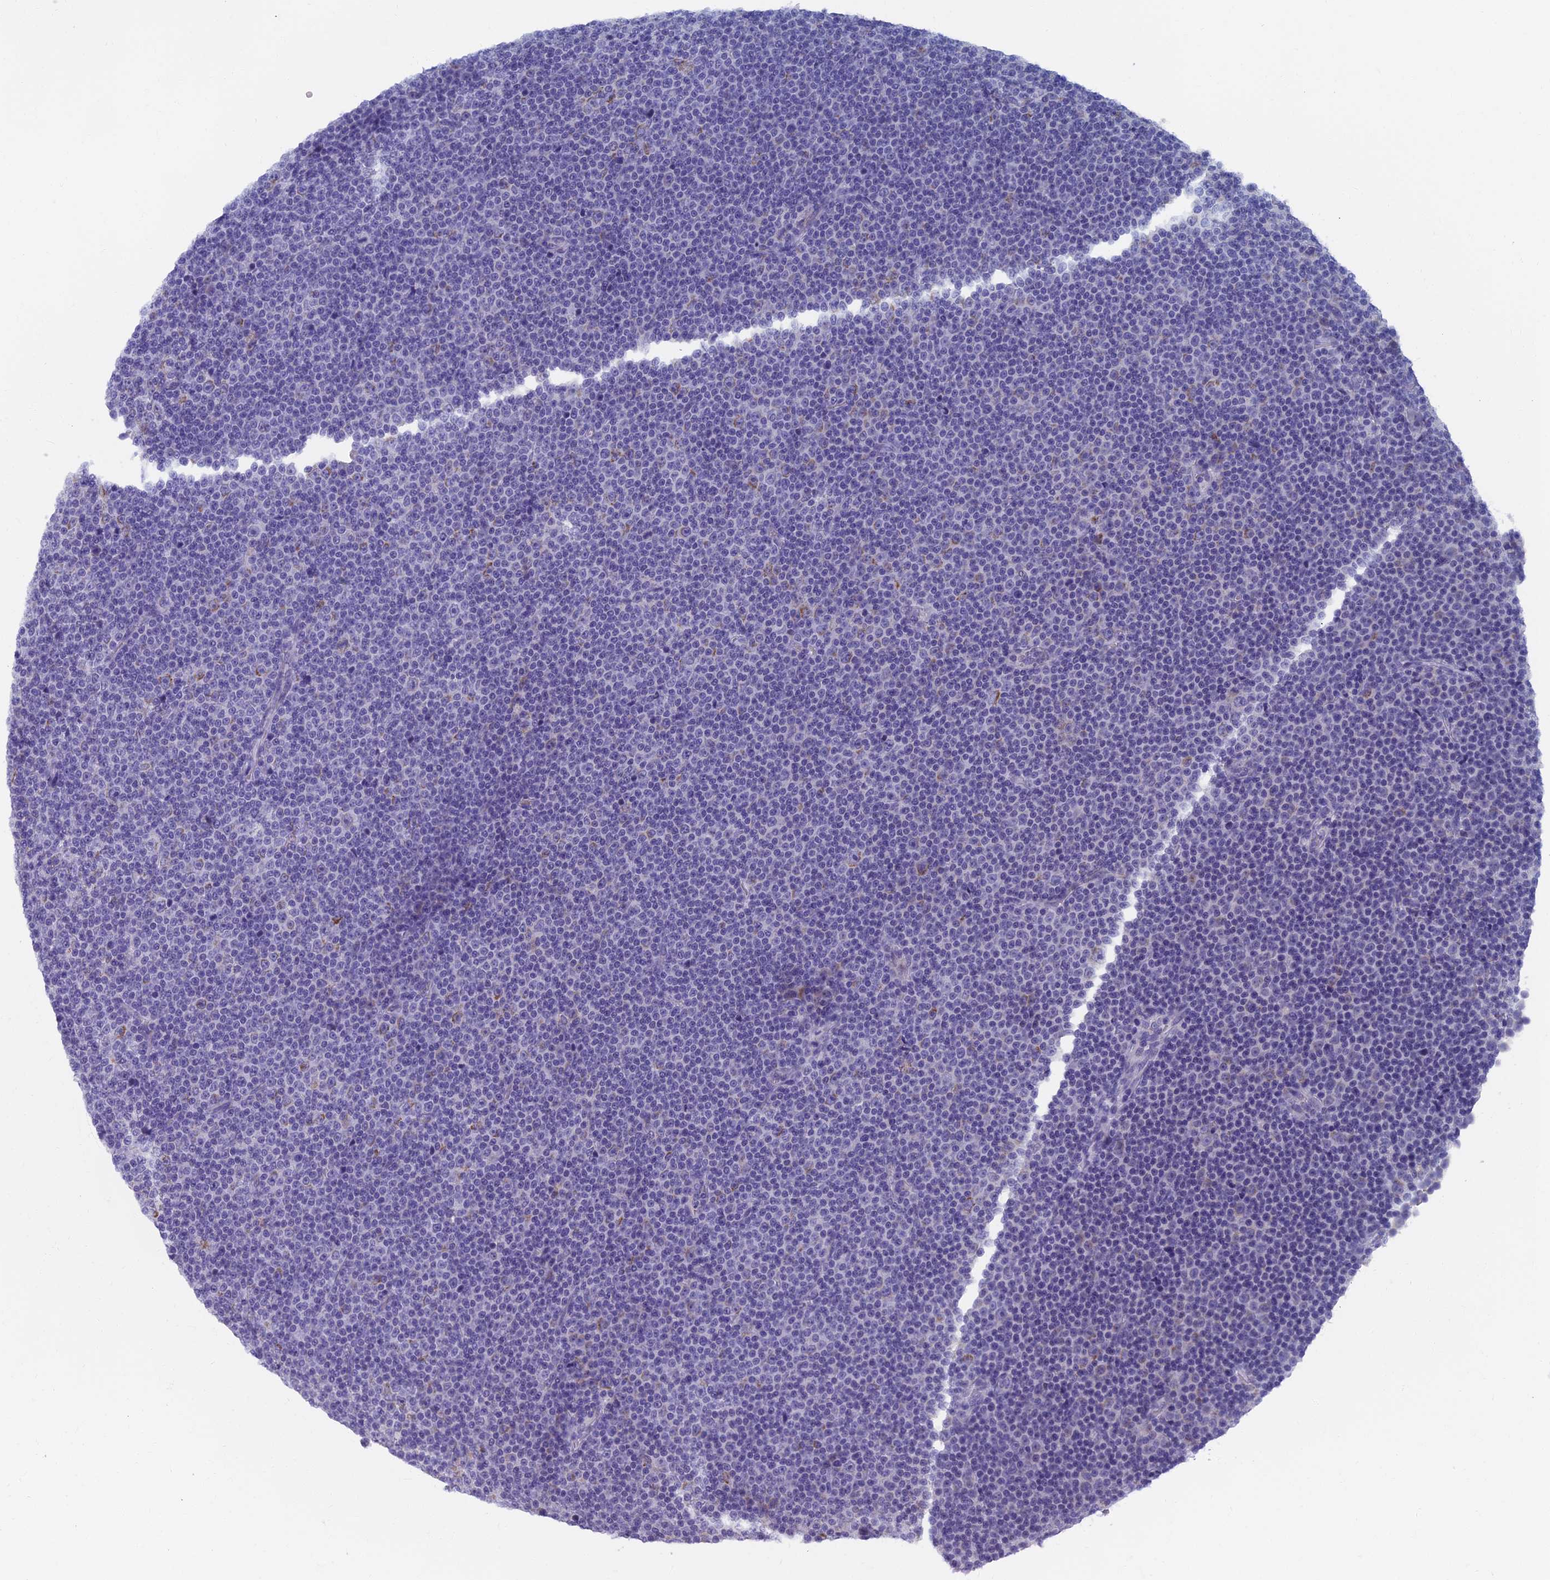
{"staining": {"intensity": "negative", "quantity": "none", "location": "none"}, "tissue": "lymphoma", "cell_type": "Tumor cells", "image_type": "cancer", "snomed": [{"axis": "morphology", "description": "Malignant lymphoma, non-Hodgkin's type, Low grade"}, {"axis": "topography", "description": "Lymph node"}], "caption": "Human lymphoma stained for a protein using immunohistochemistry (IHC) exhibits no positivity in tumor cells.", "gene": "OAT", "patient": {"sex": "female", "age": 67}}